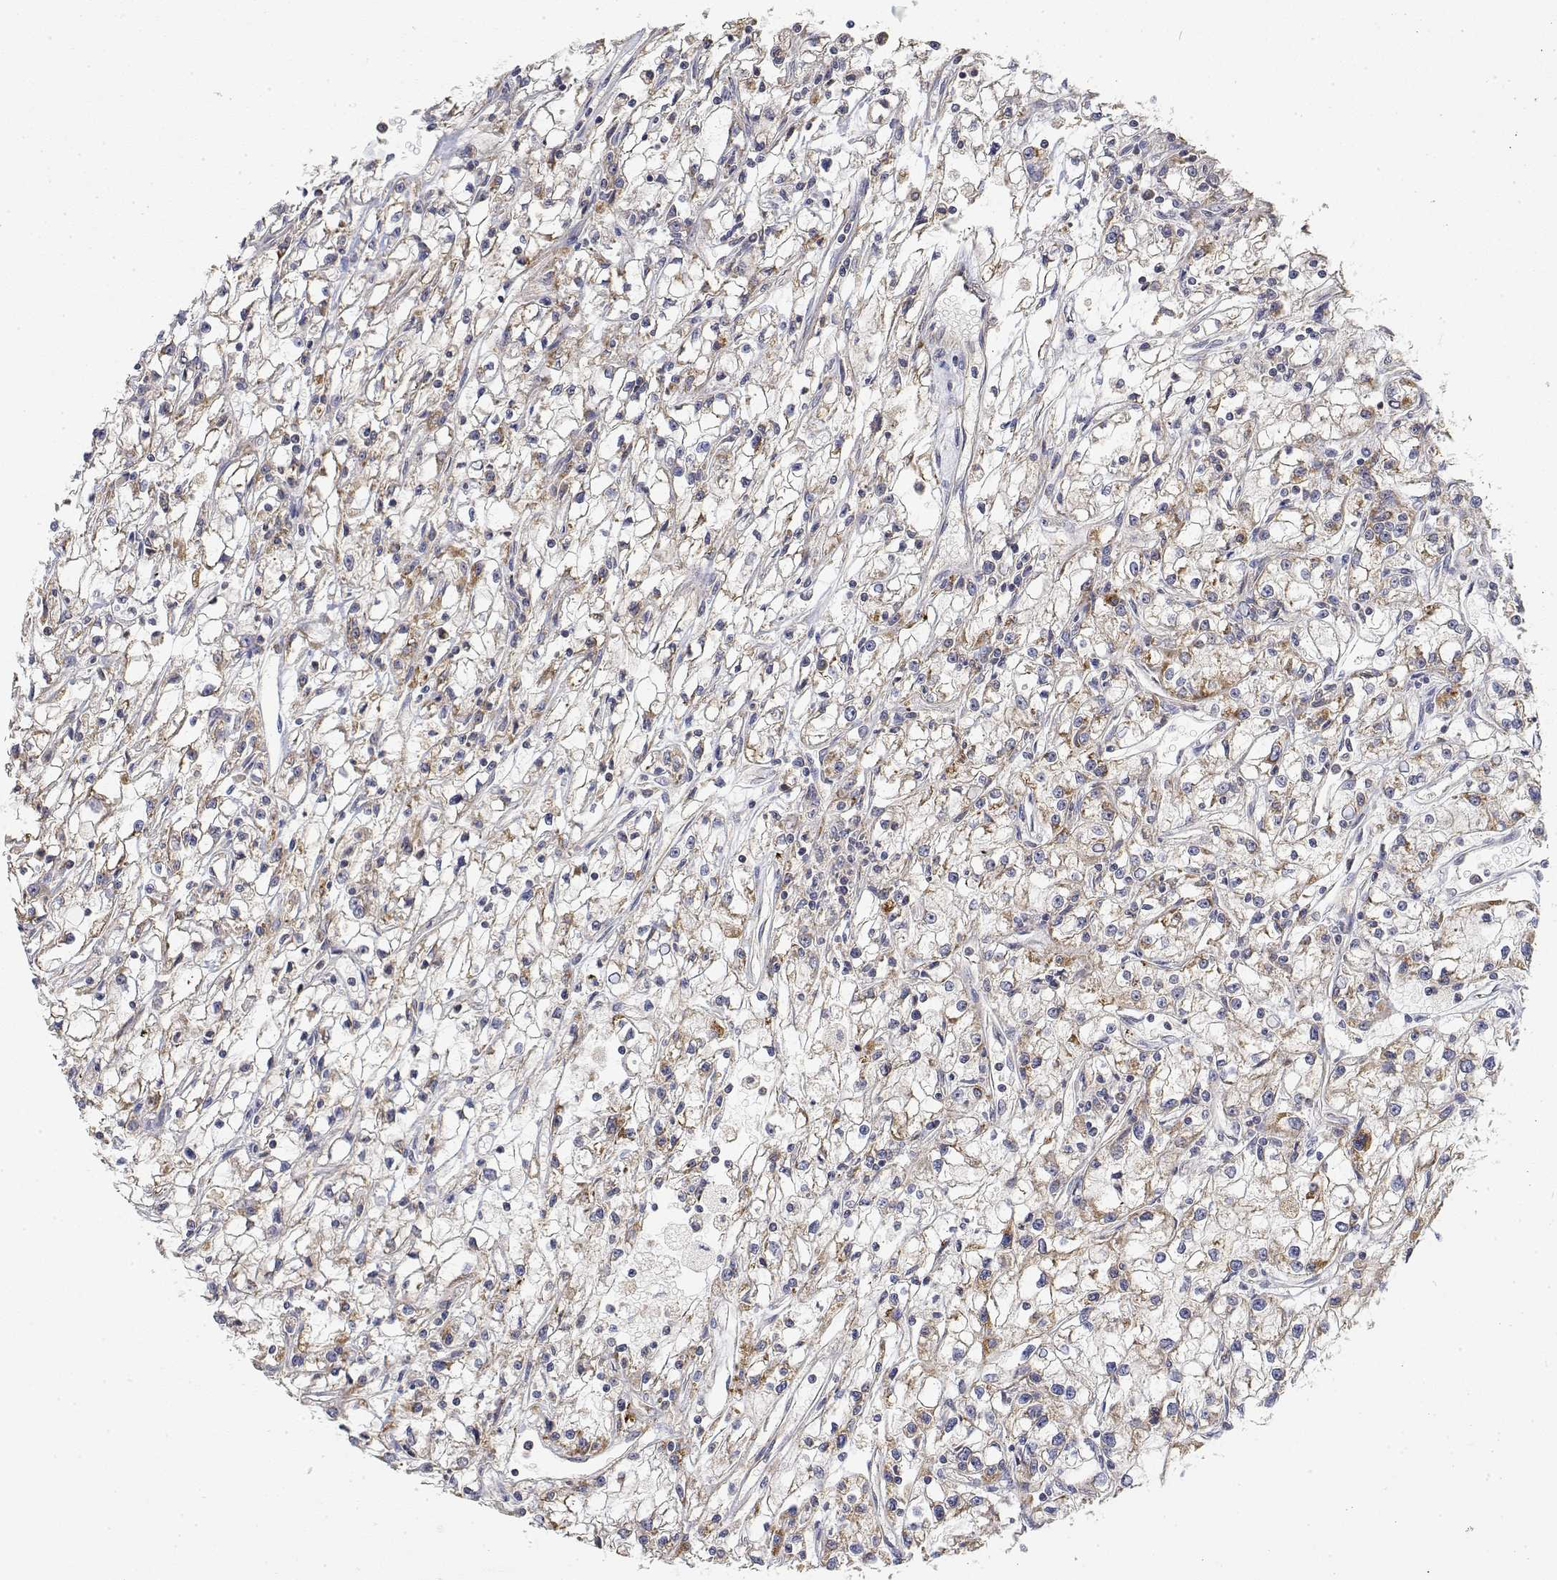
{"staining": {"intensity": "moderate", "quantity": "25%-75%", "location": "cytoplasmic/membranous"}, "tissue": "renal cancer", "cell_type": "Tumor cells", "image_type": "cancer", "snomed": [{"axis": "morphology", "description": "Adenocarcinoma, NOS"}, {"axis": "topography", "description": "Kidney"}], "caption": "Brown immunohistochemical staining in renal adenocarcinoma displays moderate cytoplasmic/membranous staining in approximately 25%-75% of tumor cells.", "gene": "LONRF3", "patient": {"sex": "female", "age": 59}}